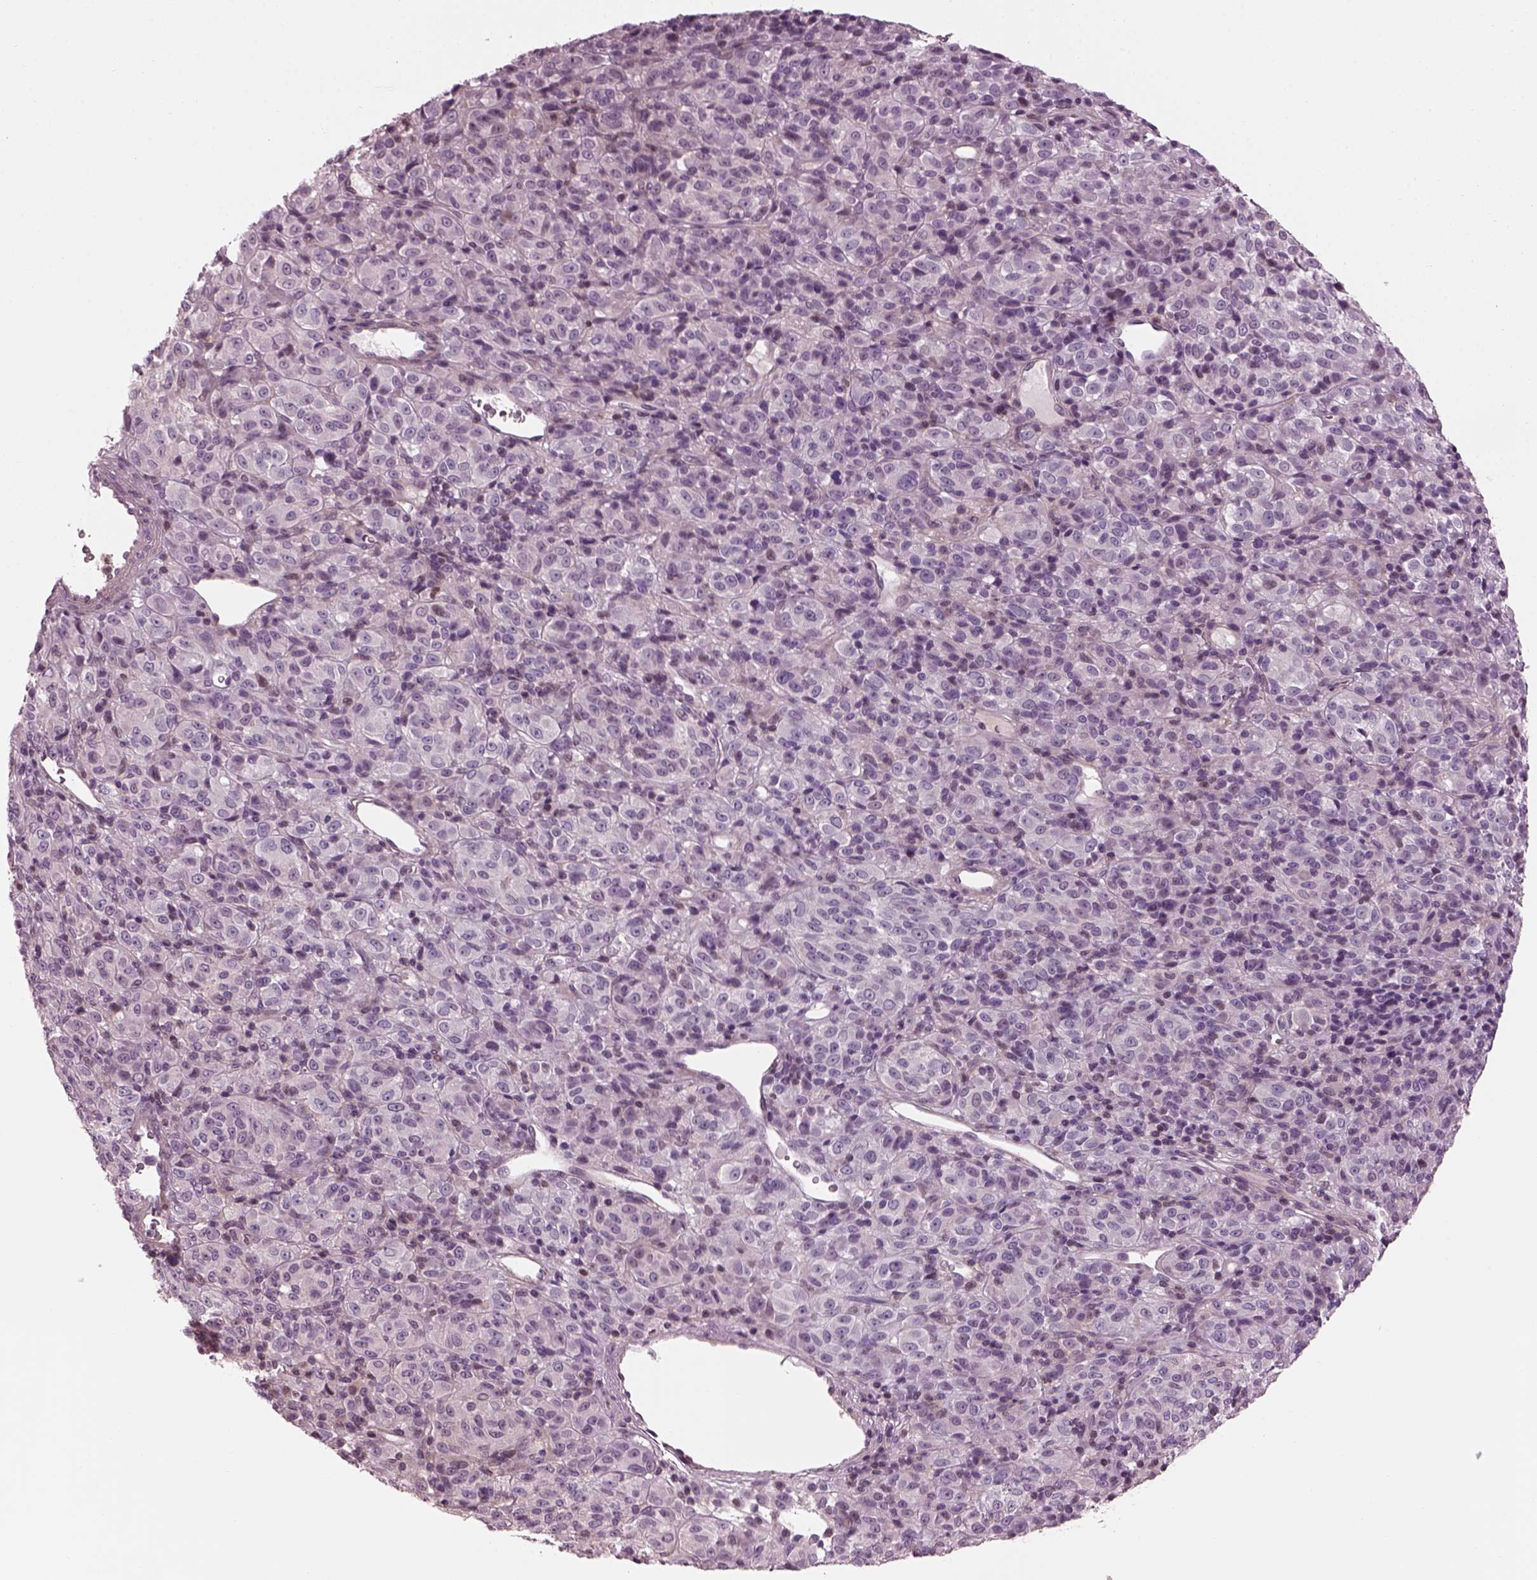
{"staining": {"intensity": "negative", "quantity": "none", "location": "none"}, "tissue": "melanoma", "cell_type": "Tumor cells", "image_type": "cancer", "snomed": [{"axis": "morphology", "description": "Malignant melanoma, Metastatic site"}, {"axis": "topography", "description": "Brain"}], "caption": "Melanoma stained for a protein using immunohistochemistry demonstrates no staining tumor cells.", "gene": "BFSP1", "patient": {"sex": "female", "age": 56}}